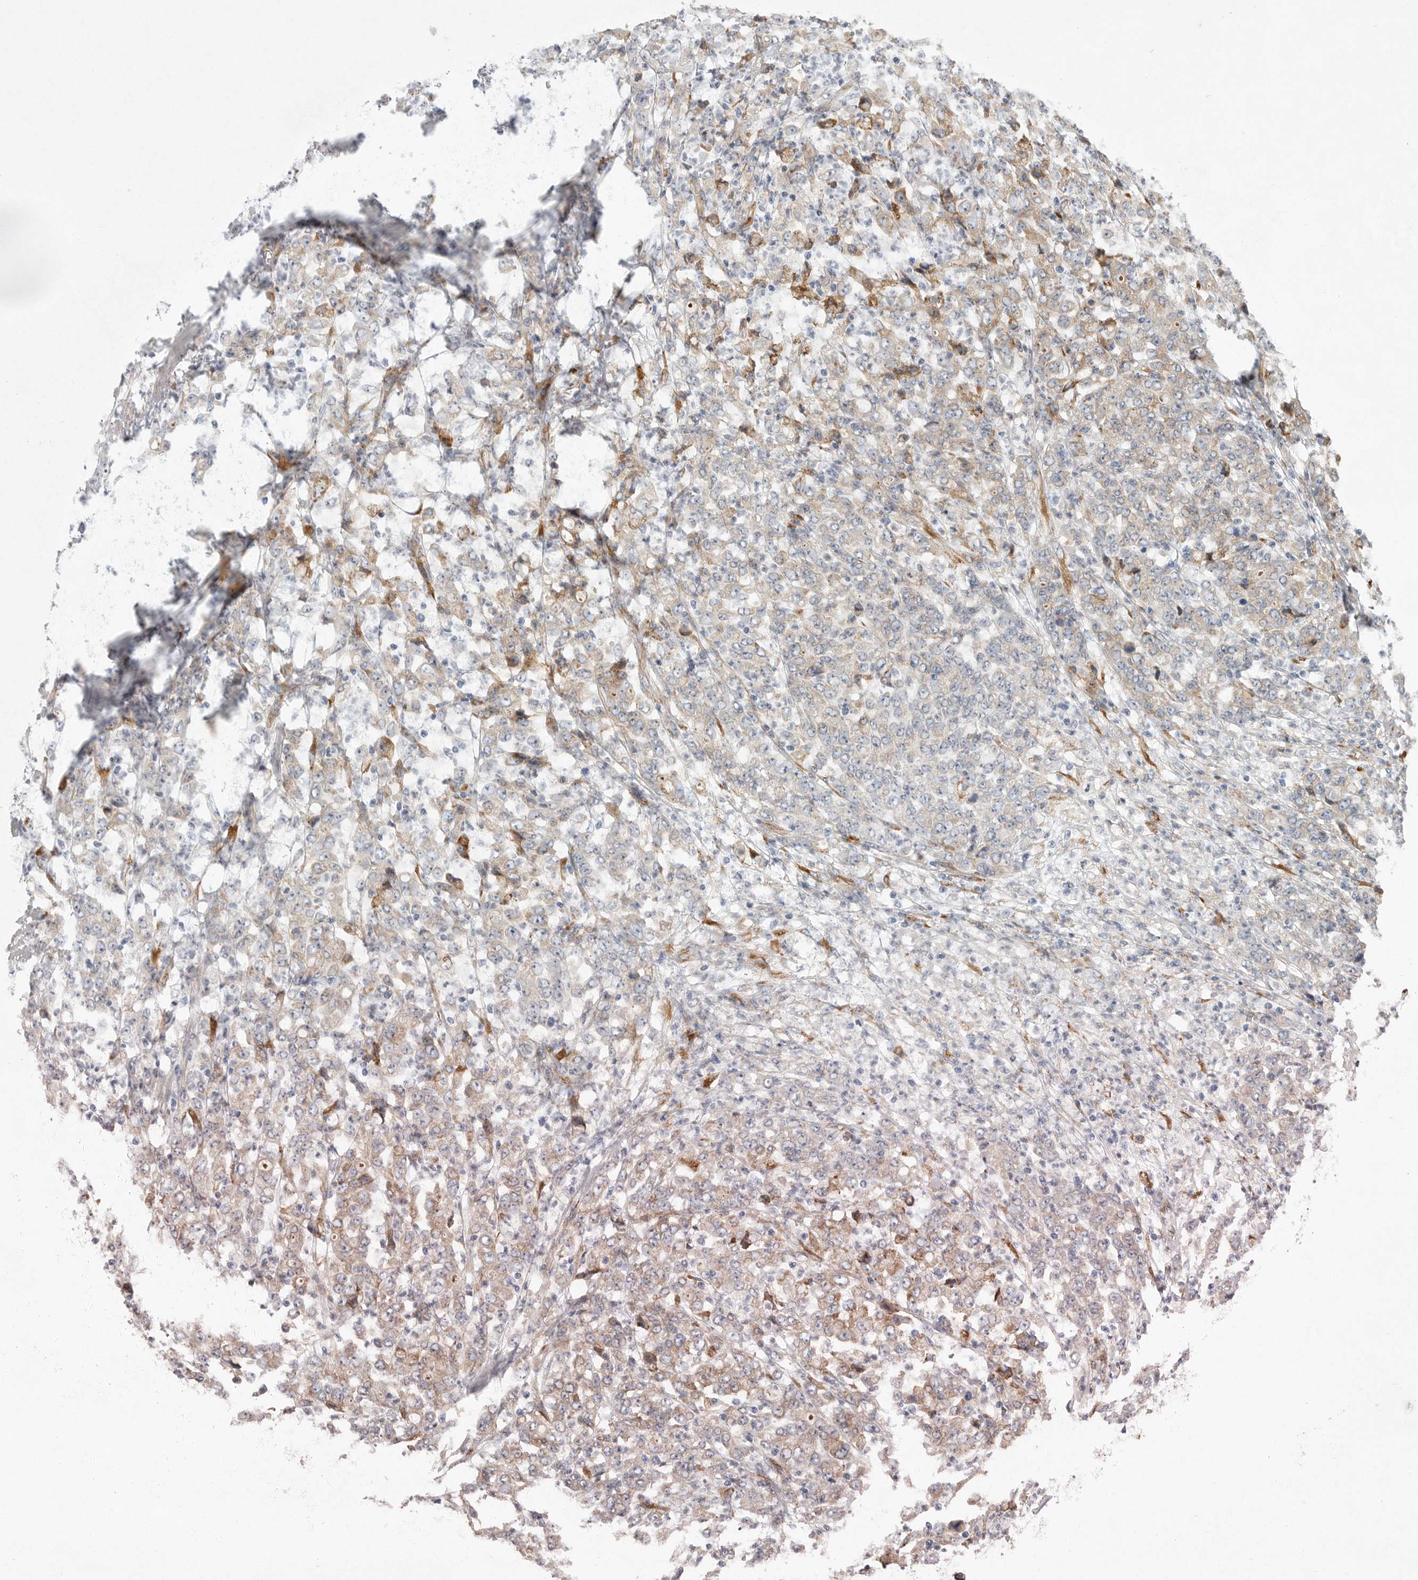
{"staining": {"intensity": "weak", "quantity": "25%-75%", "location": "cytoplasmic/membranous"}, "tissue": "stomach cancer", "cell_type": "Tumor cells", "image_type": "cancer", "snomed": [{"axis": "morphology", "description": "Adenocarcinoma, NOS"}, {"axis": "topography", "description": "Stomach, lower"}], "caption": "Immunohistochemistry micrograph of human stomach cancer stained for a protein (brown), which reveals low levels of weak cytoplasmic/membranous staining in about 25%-75% of tumor cells.", "gene": "MINPP1", "patient": {"sex": "female", "age": 71}}